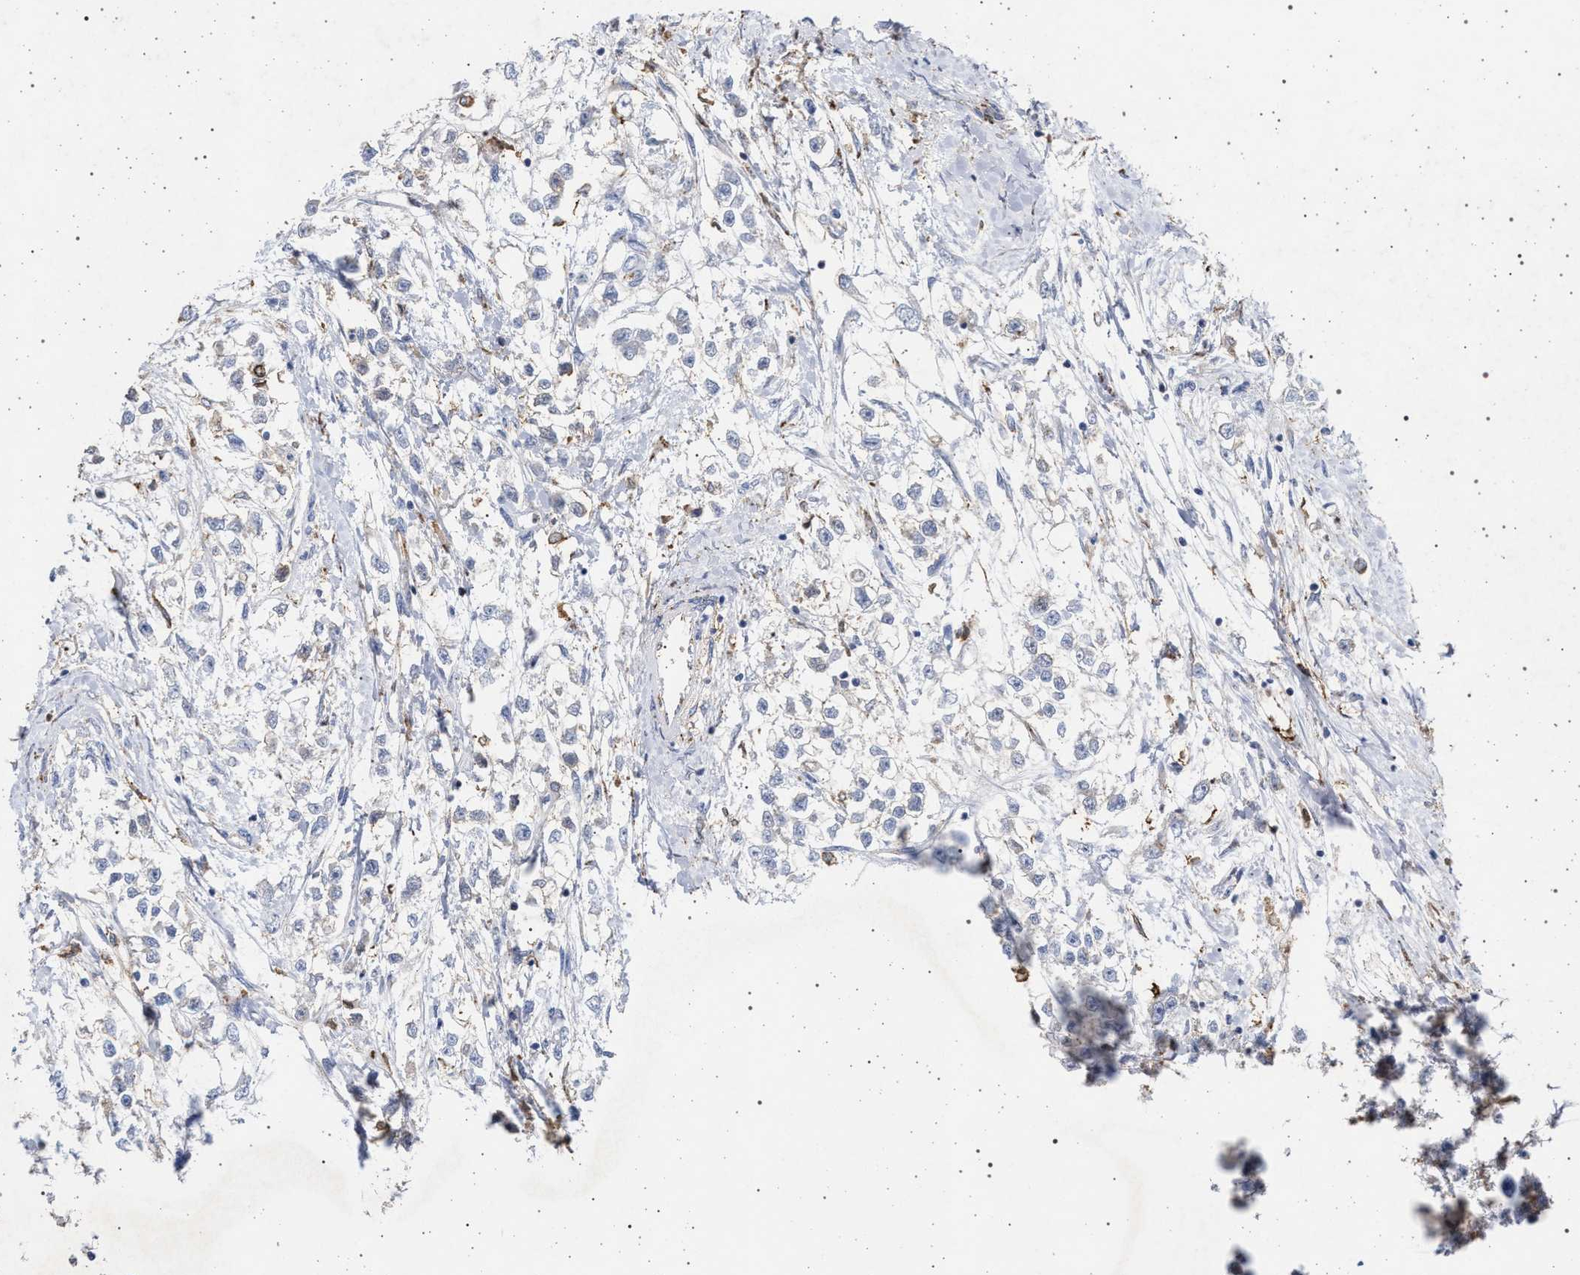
{"staining": {"intensity": "negative", "quantity": "none", "location": "none"}, "tissue": "testis cancer", "cell_type": "Tumor cells", "image_type": "cancer", "snomed": [{"axis": "morphology", "description": "Seminoma, NOS"}, {"axis": "morphology", "description": "Carcinoma, Embryonal, NOS"}, {"axis": "topography", "description": "Testis"}], "caption": "The IHC micrograph has no significant staining in tumor cells of testis cancer tissue.", "gene": "PLG", "patient": {"sex": "male", "age": 51}}